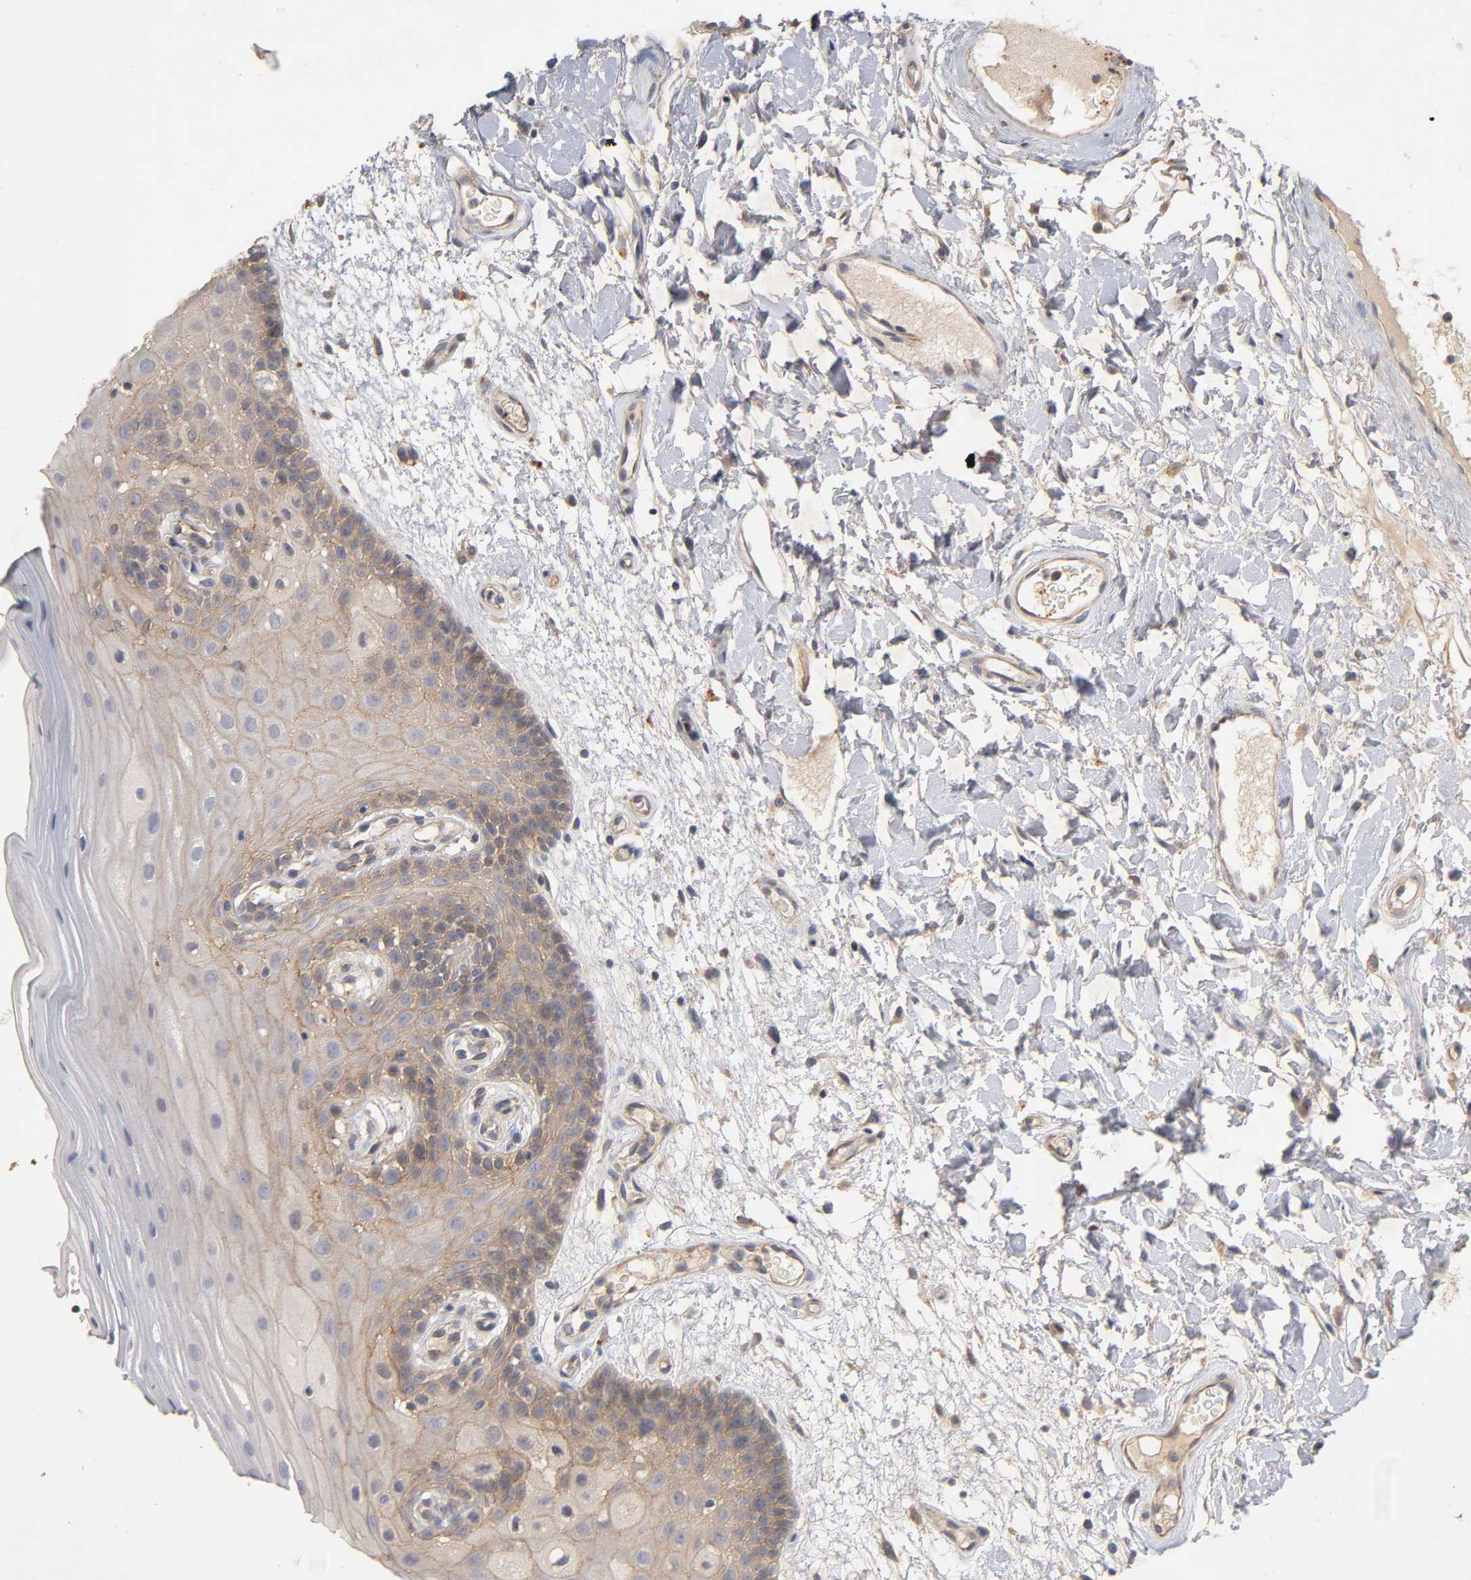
{"staining": {"intensity": "moderate", "quantity": ">75%", "location": "cytoplasmic/membranous"}, "tissue": "oral mucosa", "cell_type": "Squamous epithelial cells", "image_type": "normal", "snomed": [{"axis": "morphology", "description": "Normal tissue, NOS"}, {"axis": "morphology", "description": "Squamous cell carcinoma, NOS"}, {"axis": "topography", "description": "Skeletal muscle"}, {"axis": "topography", "description": "Oral tissue"}, {"axis": "topography", "description": "Head-Neck"}], "caption": "Immunohistochemistry photomicrograph of normal oral mucosa stained for a protein (brown), which displays medium levels of moderate cytoplasmic/membranous positivity in approximately >75% of squamous epithelial cells.", "gene": "PDZD11", "patient": {"sex": "male", "age": 71}}